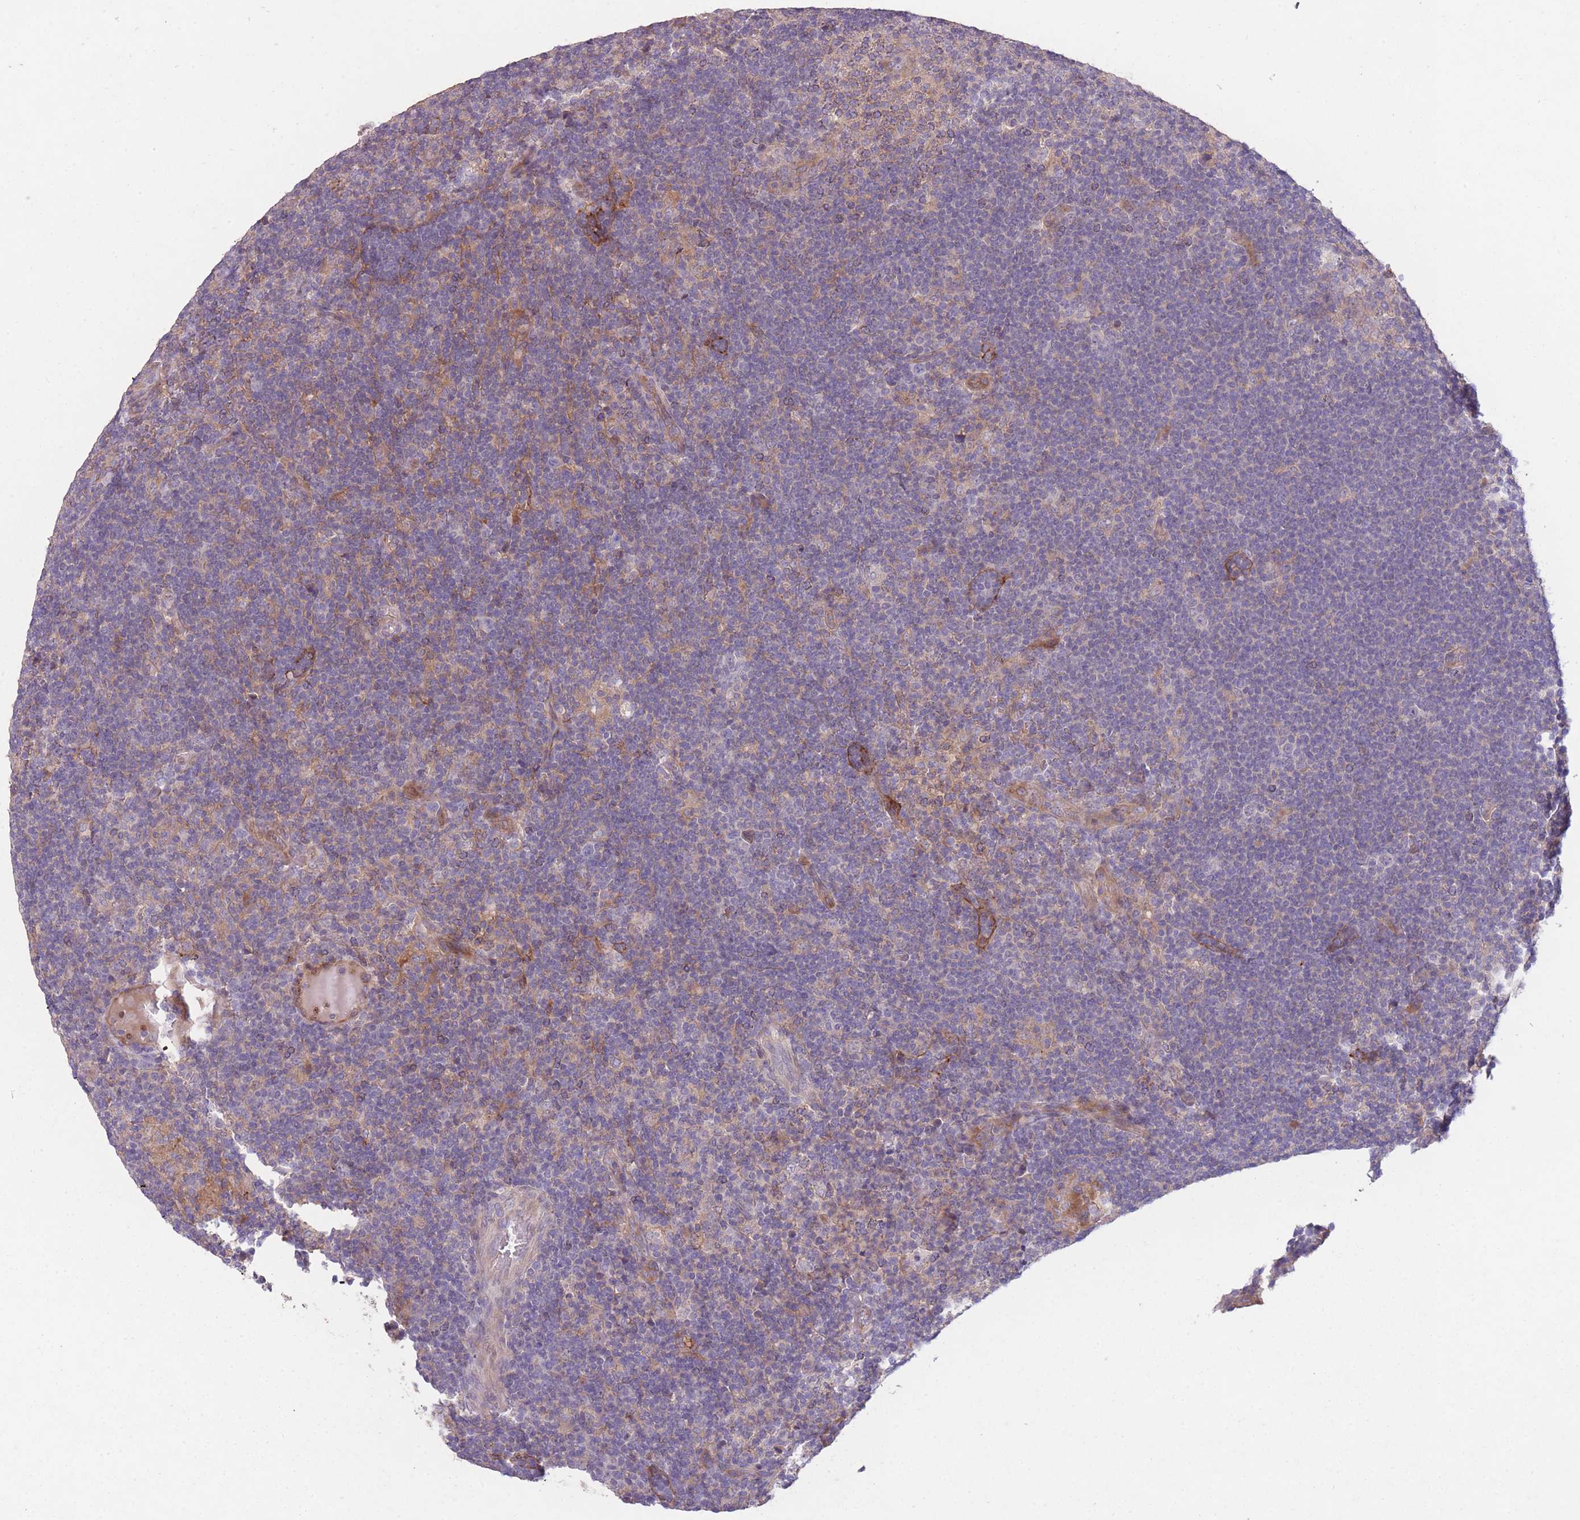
{"staining": {"intensity": "negative", "quantity": "none", "location": "none"}, "tissue": "lymphoma", "cell_type": "Tumor cells", "image_type": "cancer", "snomed": [{"axis": "morphology", "description": "Hodgkin's disease, NOS"}, {"axis": "topography", "description": "Lymph node"}], "caption": "This is a photomicrograph of immunohistochemistry staining of Hodgkin's disease, which shows no staining in tumor cells.", "gene": "OR2V2", "patient": {"sex": "female", "age": 57}}